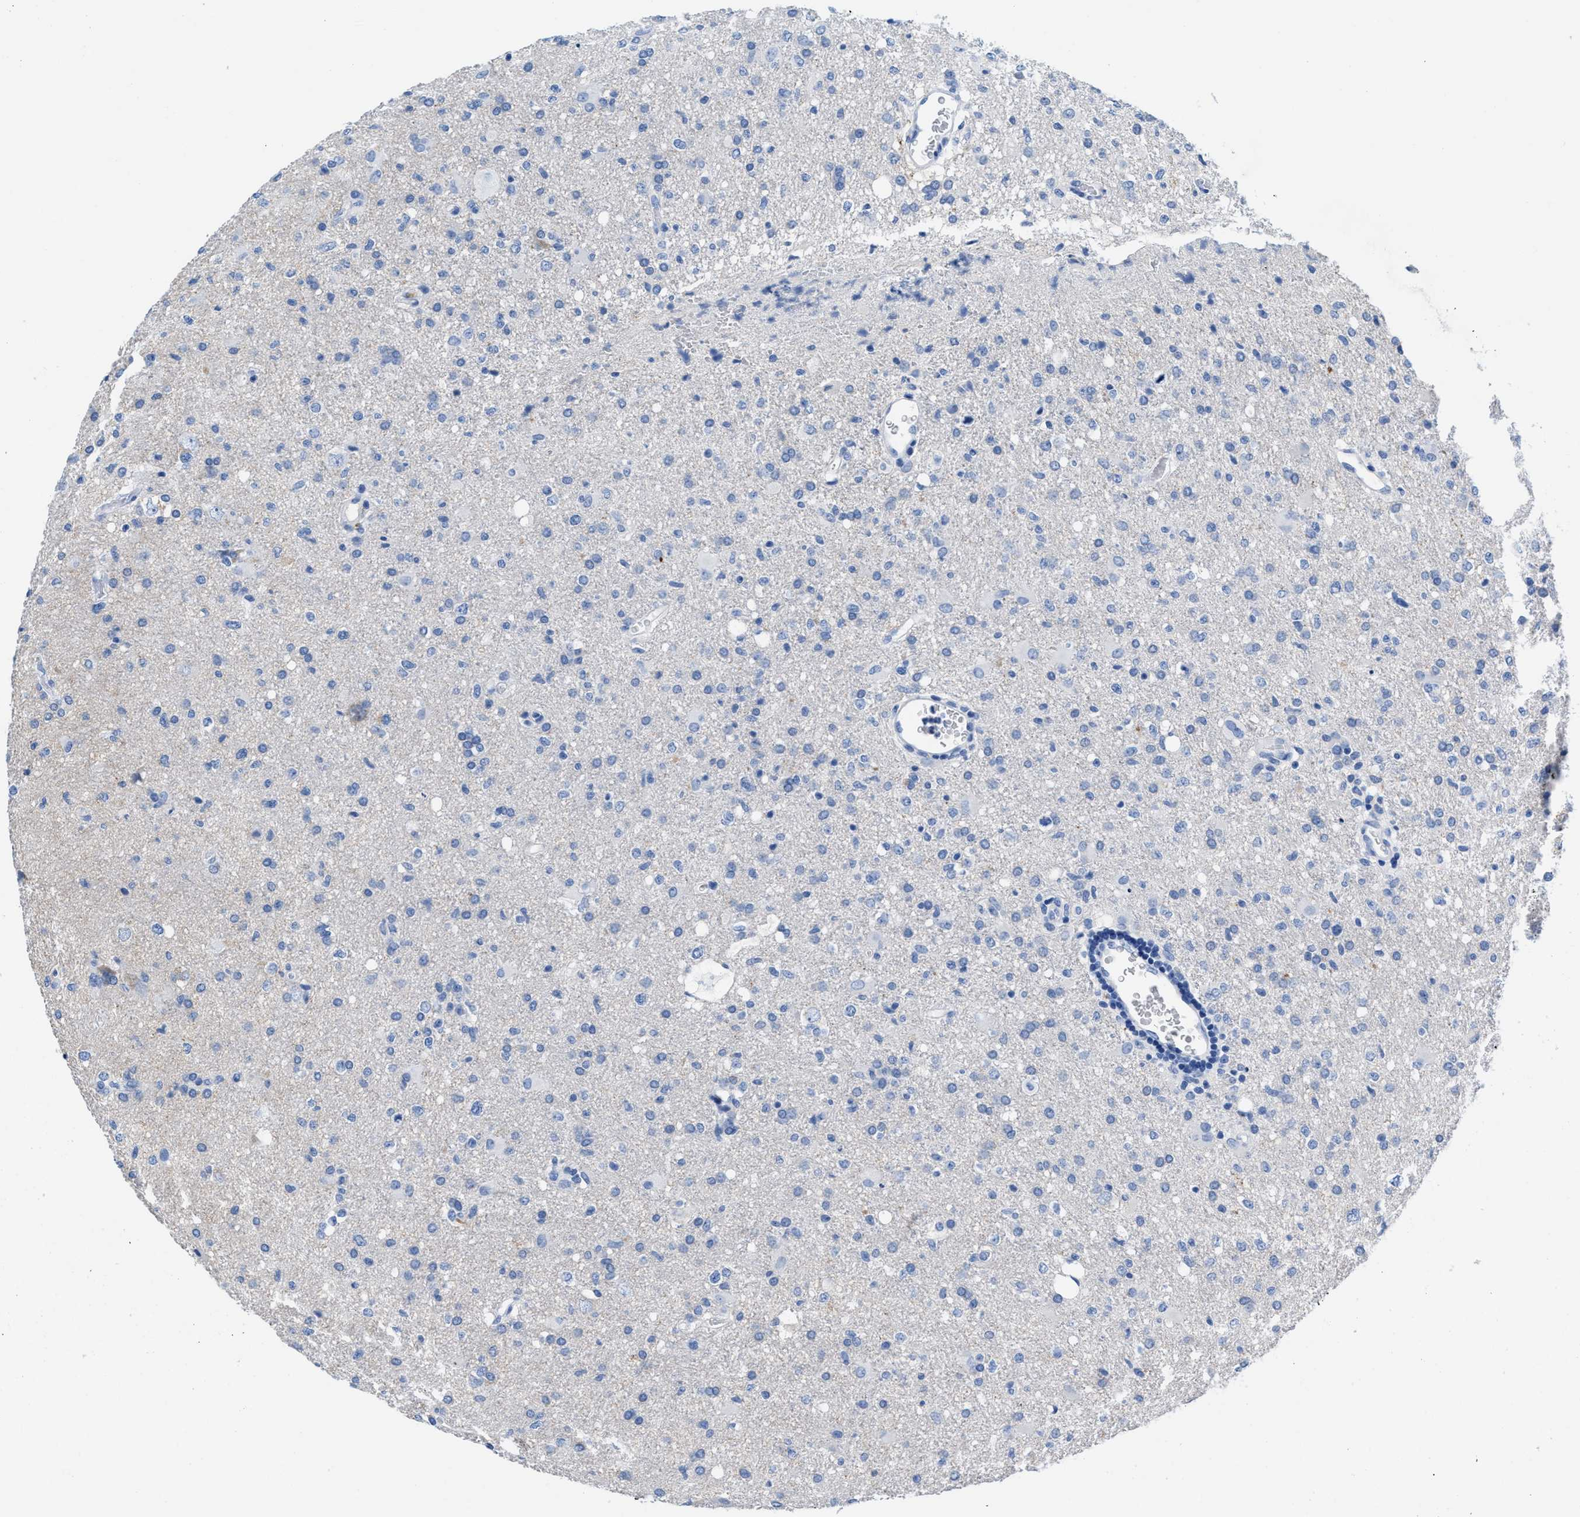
{"staining": {"intensity": "negative", "quantity": "none", "location": "none"}, "tissue": "glioma", "cell_type": "Tumor cells", "image_type": "cancer", "snomed": [{"axis": "morphology", "description": "Glioma, malignant, High grade"}, {"axis": "topography", "description": "Brain"}], "caption": "Immunohistochemistry (IHC) photomicrograph of neoplastic tissue: human glioma stained with DAB reveals no significant protein expression in tumor cells.", "gene": "SLFN13", "patient": {"sex": "female", "age": 57}}